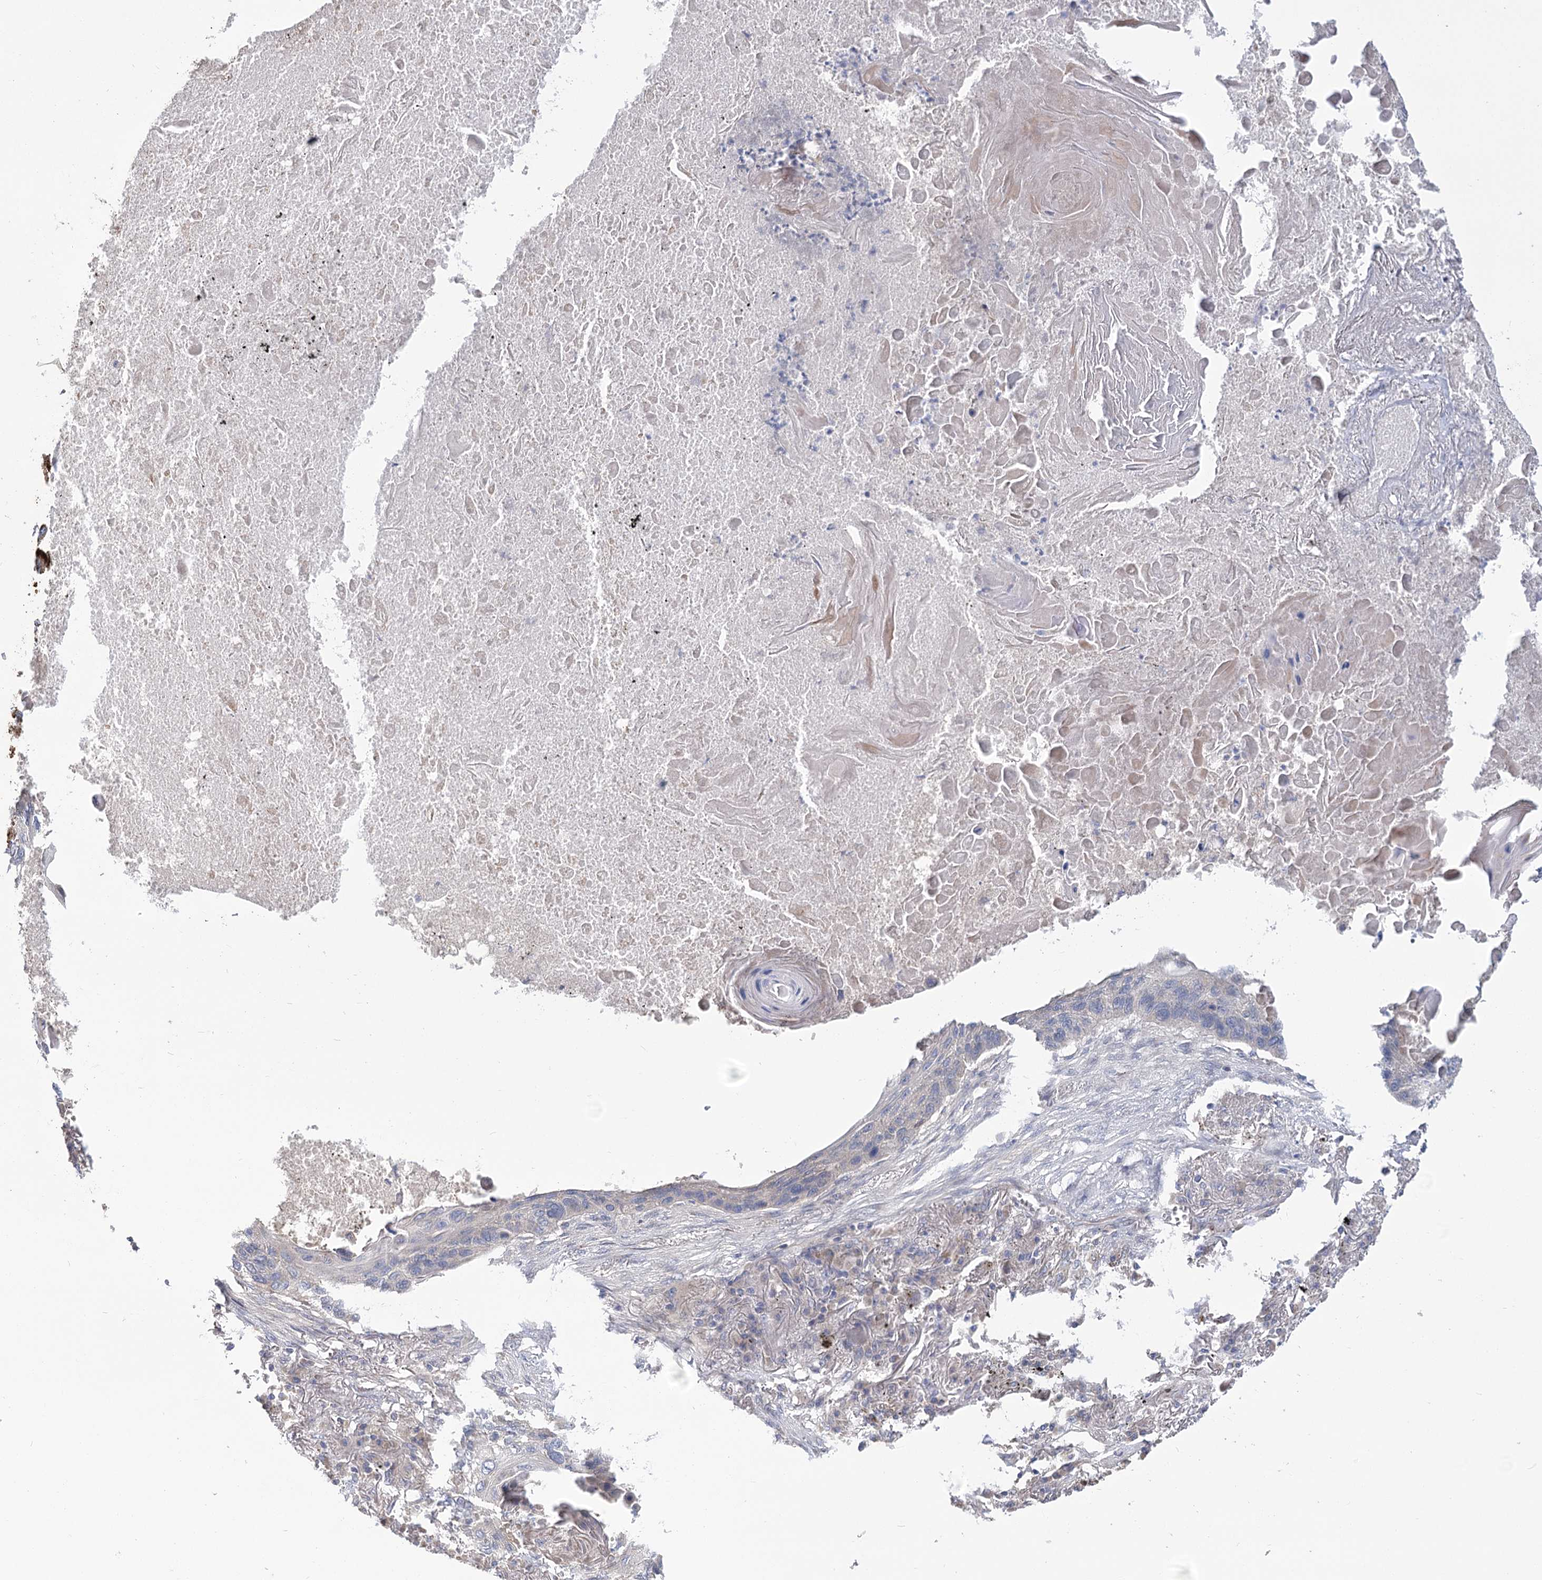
{"staining": {"intensity": "negative", "quantity": "none", "location": "none"}, "tissue": "lung cancer", "cell_type": "Tumor cells", "image_type": "cancer", "snomed": [{"axis": "morphology", "description": "Squamous cell carcinoma, NOS"}, {"axis": "topography", "description": "Lung"}], "caption": "Immunohistochemistry (IHC) photomicrograph of lung squamous cell carcinoma stained for a protein (brown), which demonstrates no positivity in tumor cells.", "gene": "PBLD", "patient": {"sex": "female", "age": 63}}